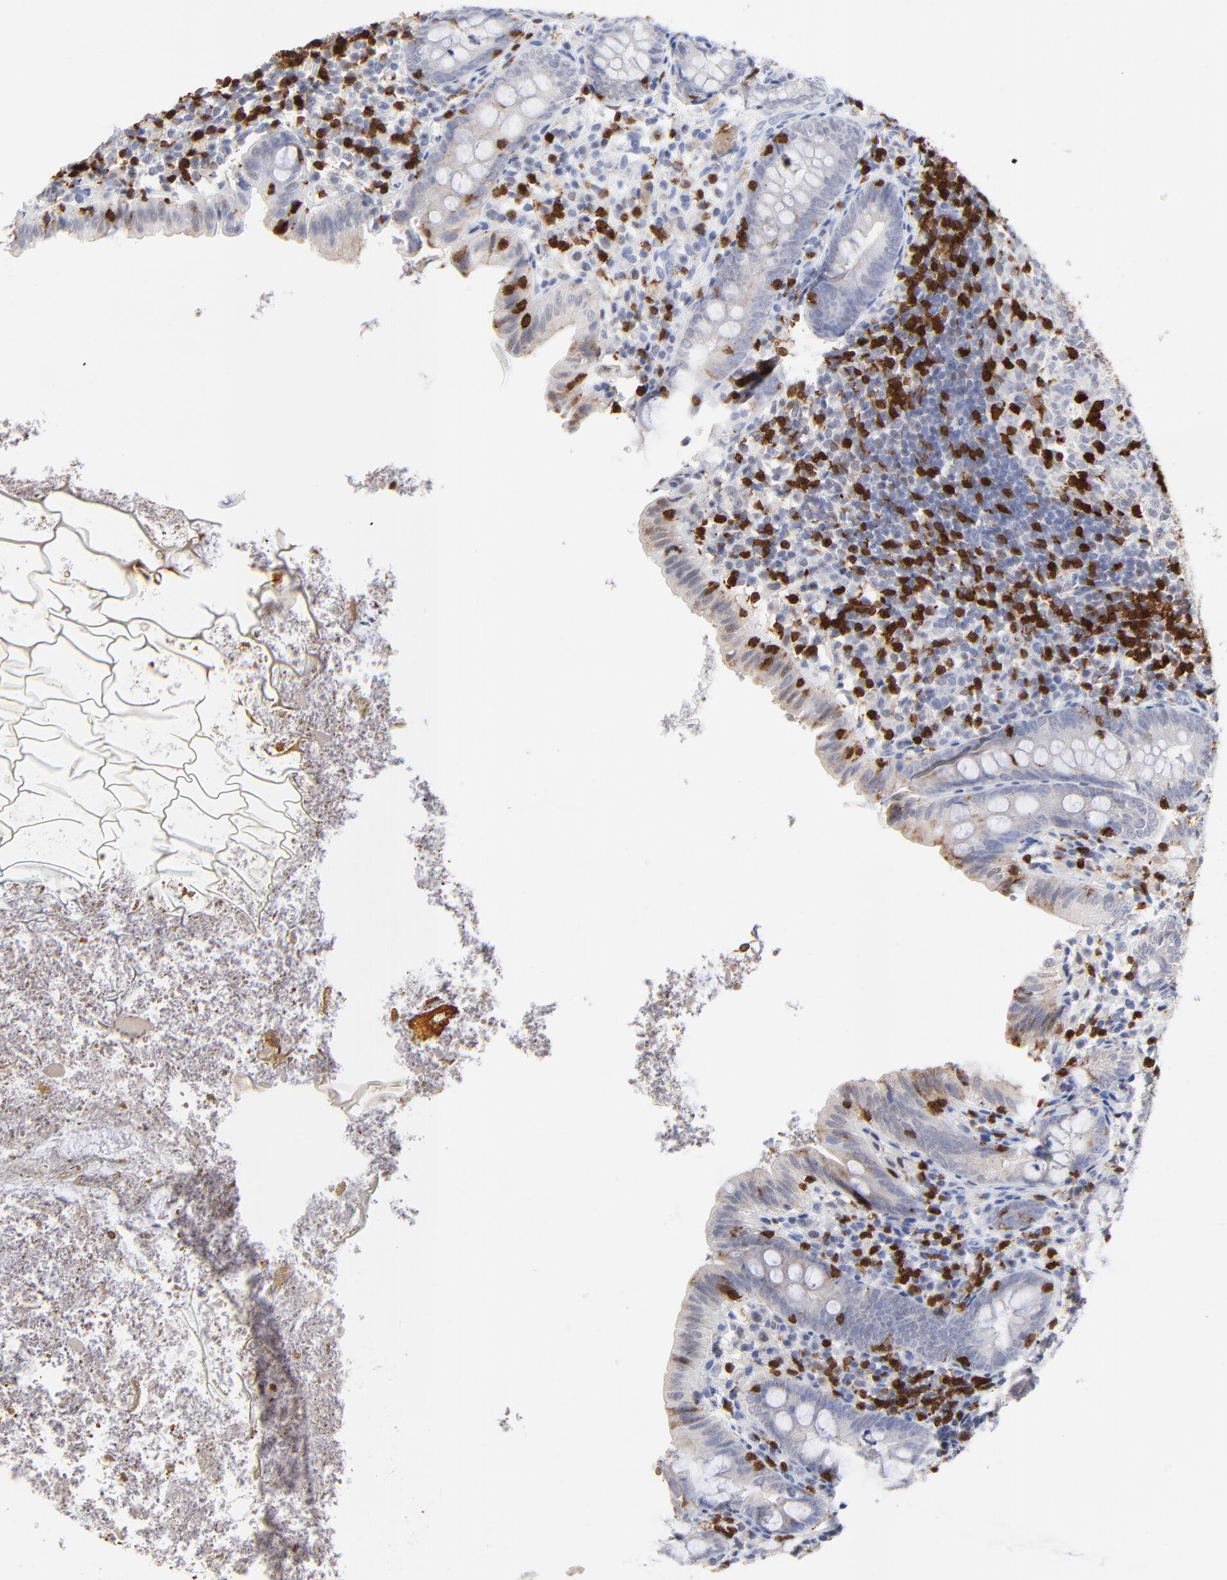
{"staining": {"intensity": "negative", "quantity": "none", "location": "none"}, "tissue": "appendix", "cell_type": "Glandular cells", "image_type": "normal", "snomed": [{"axis": "morphology", "description": "Normal tissue, NOS"}, {"axis": "topography", "description": "Appendix"}], "caption": "A high-resolution image shows immunohistochemistry staining of benign appendix, which displays no significant positivity in glandular cells.", "gene": "ZAP70", "patient": {"sex": "female", "age": 10}}